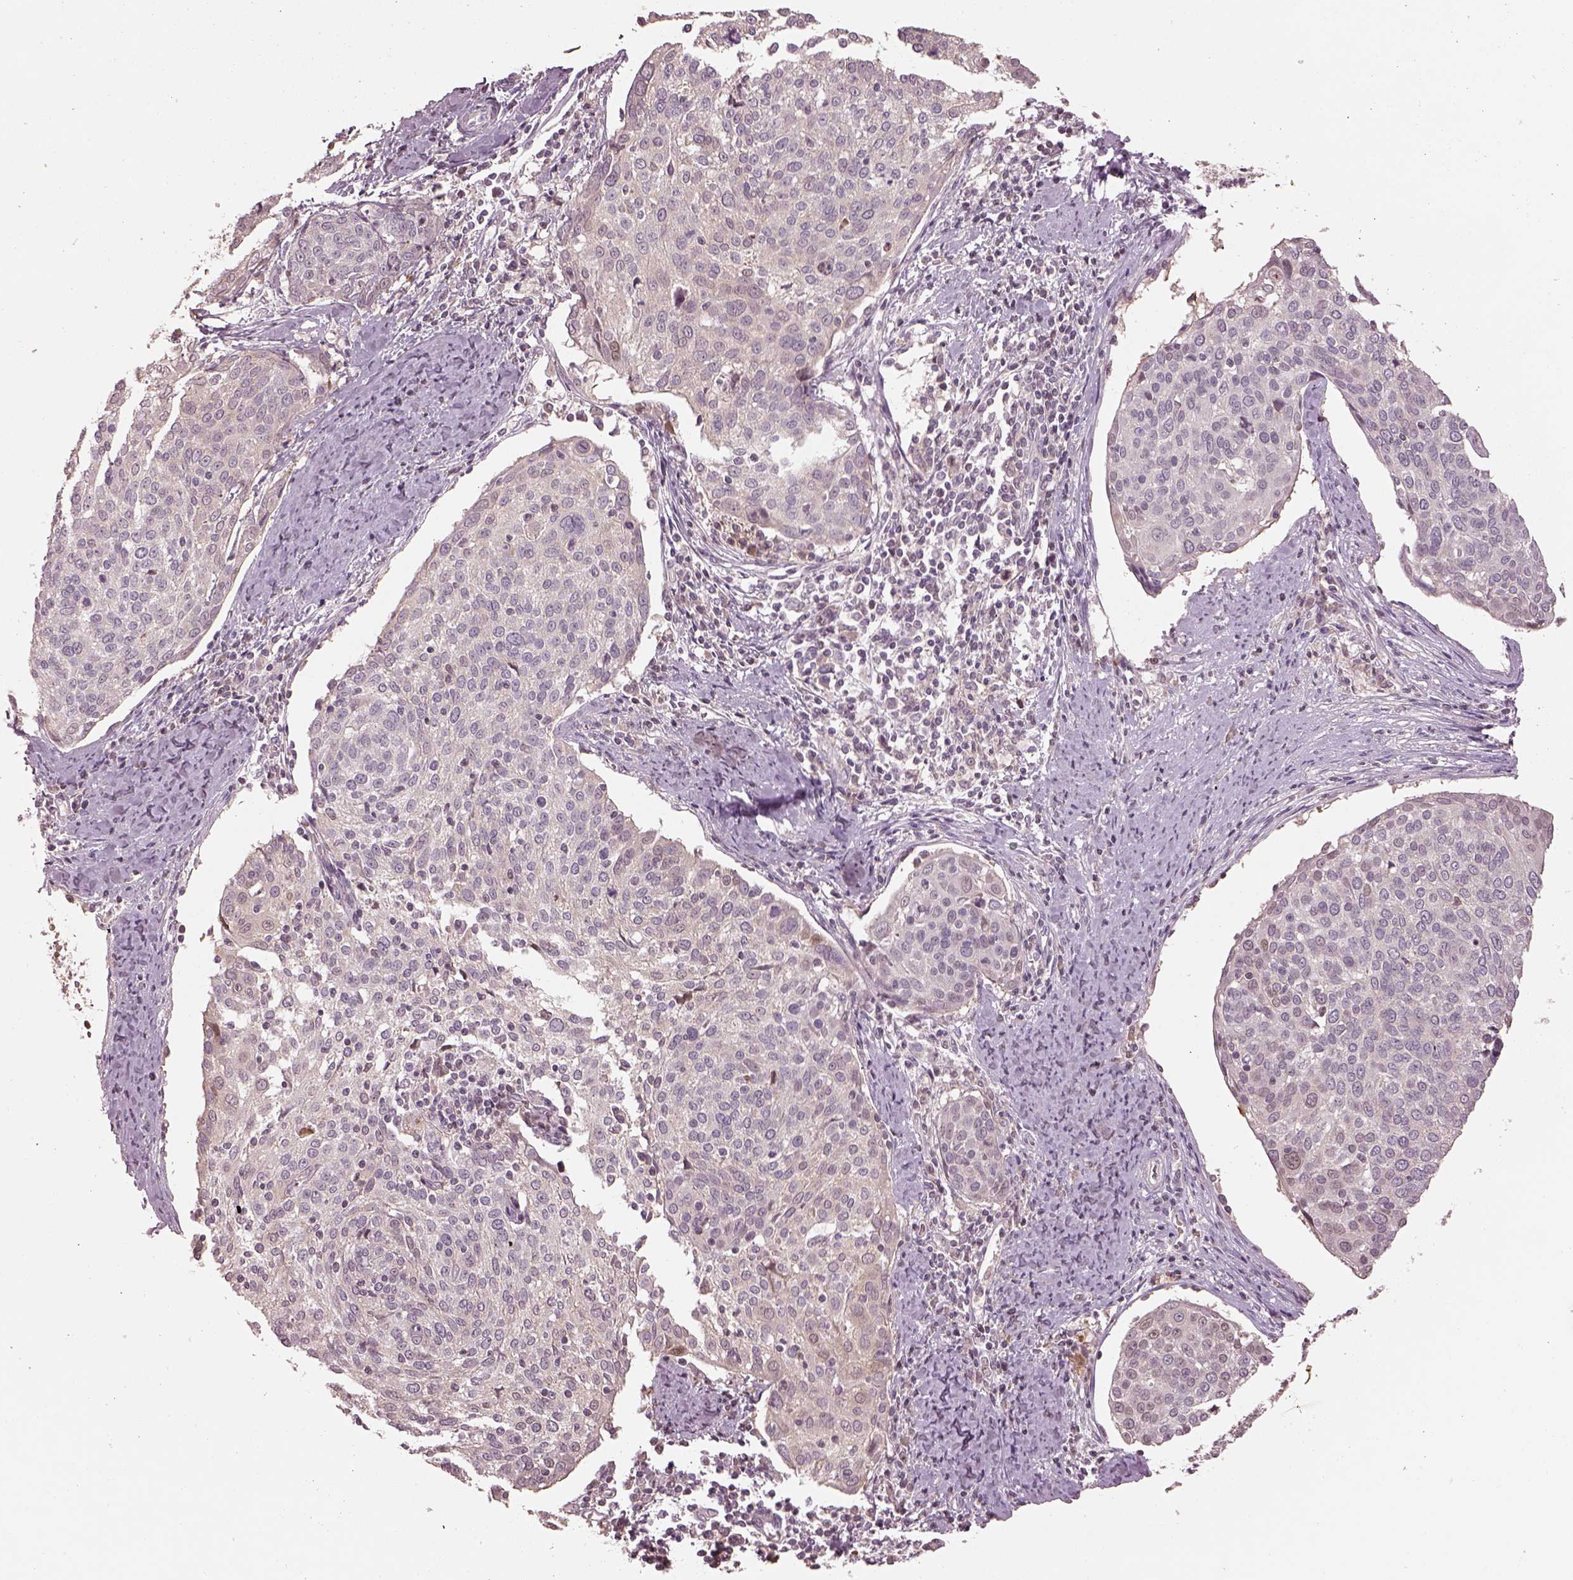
{"staining": {"intensity": "weak", "quantity": "<25%", "location": "cytoplasmic/membranous"}, "tissue": "cervical cancer", "cell_type": "Tumor cells", "image_type": "cancer", "snomed": [{"axis": "morphology", "description": "Squamous cell carcinoma, NOS"}, {"axis": "topography", "description": "Cervix"}], "caption": "Tumor cells show no significant positivity in cervical squamous cell carcinoma.", "gene": "TLX3", "patient": {"sex": "female", "age": 39}}